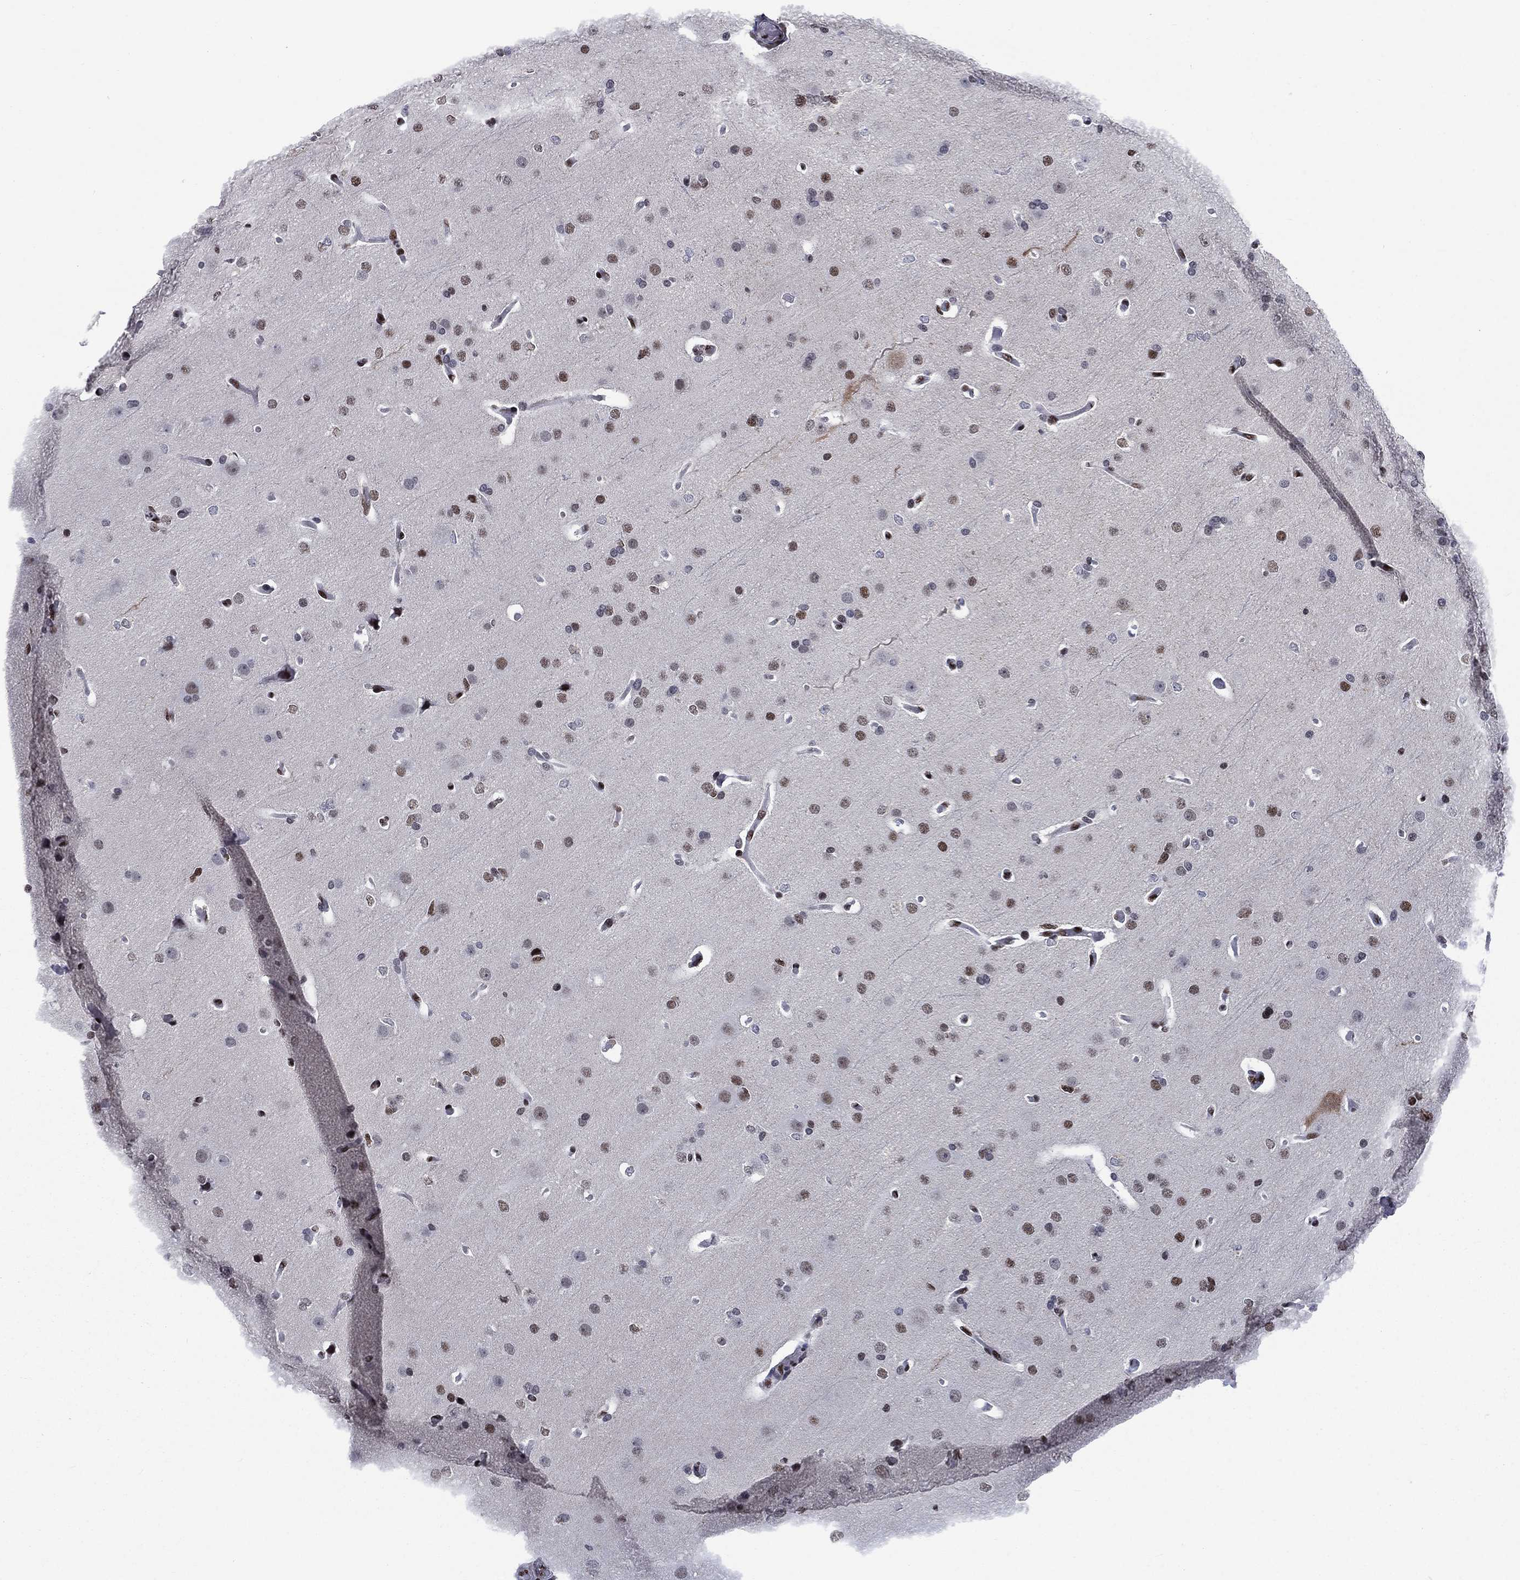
{"staining": {"intensity": "moderate", "quantity": "<25%", "location": "nuclear"}, "tissue": "glioma", "cell_type": "Tumor cells", "image_type": "cancer", "snomed": [{"axis": "morphology", "description": "Glioma, malignant, Low grade"}, {"axis": "topography", "description": "Brain"}], "caption": "Low-grade glioma (malignant) was stained to show a protein in brown. There is low levels of moderate nuclear staining in about <25% of tumor cells.", "gene": "RPRD1B", "patient": {"sex": "male", "age": 41}}